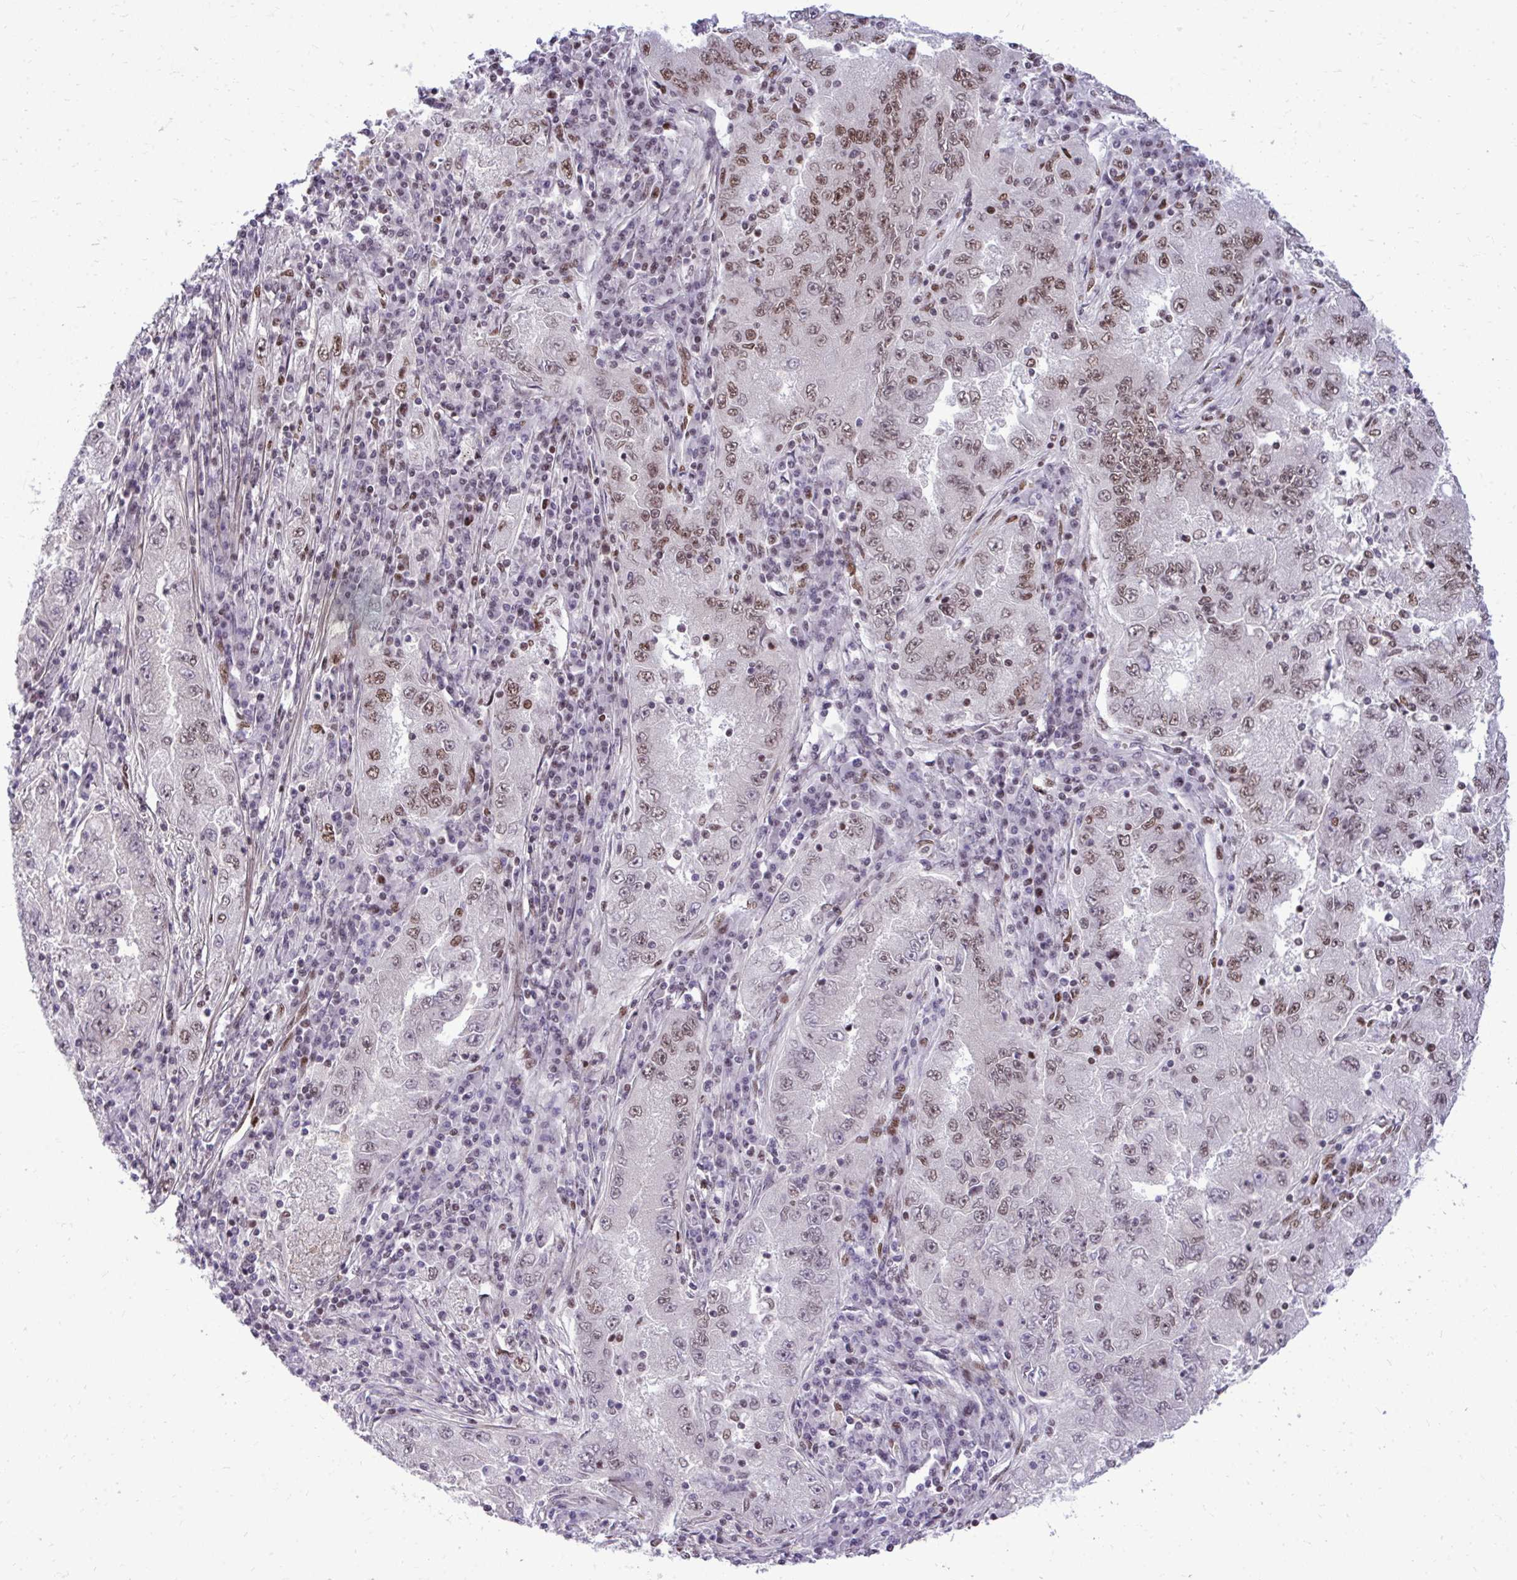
{"staining": {"intensity": "moderate", "quantity": ">75%", "location": "nuclear"}, "tissue": "lung cancer", "cell_type": "Tumor cells", "image_type": "cancer", "snomed": [{"axis": "morphology", "description": "Adenocarcinoma, NOS"}, {"axis": "morphology", "description": "Adenocarcinoma primary or metastatic"}, {"axis": "topography", "description": "Lung"}], "caption": "Protein expression by IHC reveals moderate nuclear staining in approximately >75% of tumor cells in lung cancer (adenocarcinoma primary or metastatic).", "gene": "CDYL", "patient": {"sex": "male", "age": 74}}